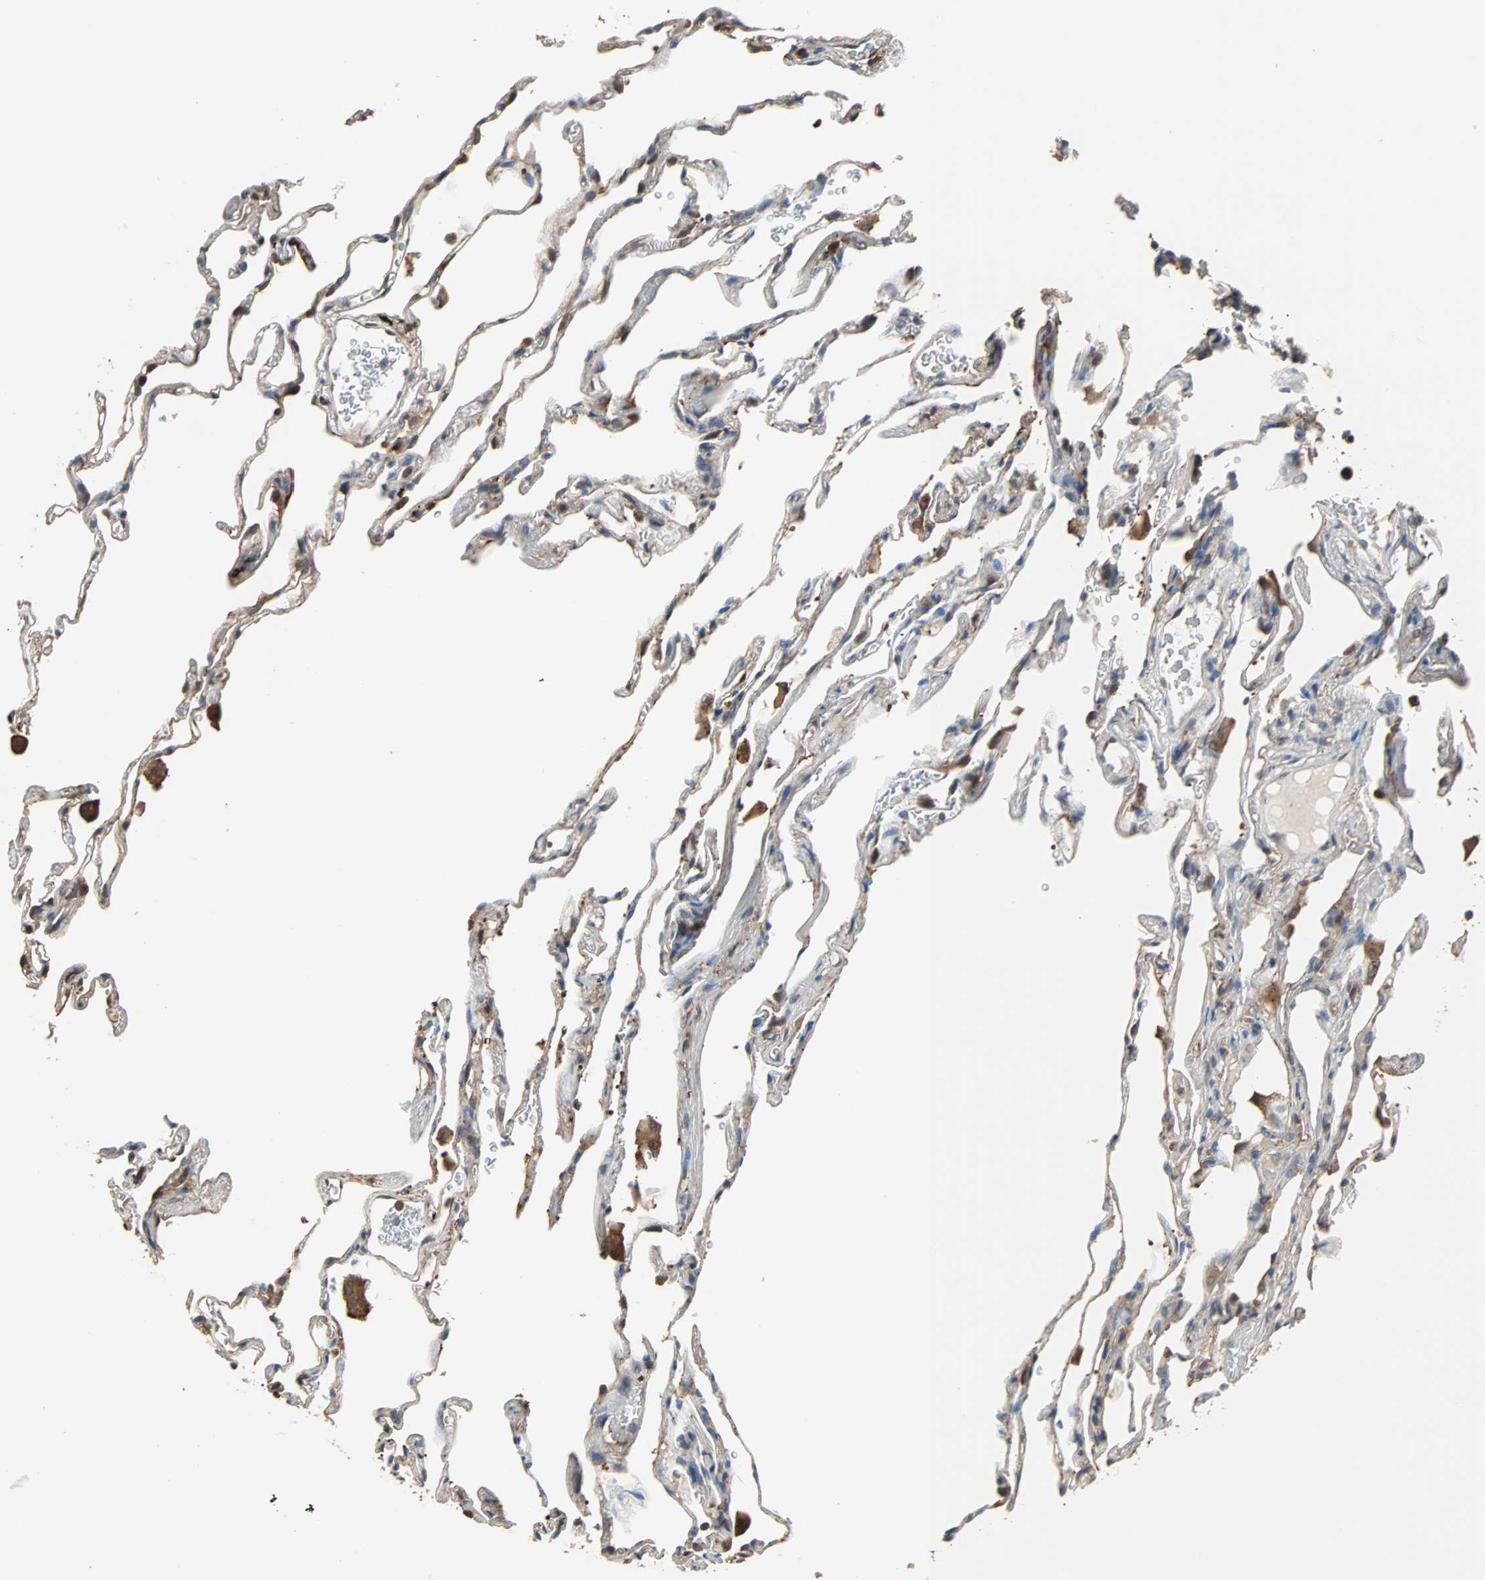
{"staining": {"intensity": "moderate", "quantity": "<25%", "location": "cytoplasmic/membranous,nuclear"}, "tissue": "lung", "cell_type": "Alveolar cells", "image_type": "normal", "snomed": [{"axis": "morphology", "description": "Normal tissue, NOS"}, {"axis": "morphology", "description": "Inflammation, NOS"}, {"axis": "topography", "description": "Lung"}], "caption": "Unremarkable lung reveals moderate cytoplasmic/membranous,nuclear staining in approximately <25% of alveolar cells, visualized by immunohistochemistry.", "gene": "PRDX1", "patient": {"sex": "male", "age": 69}}